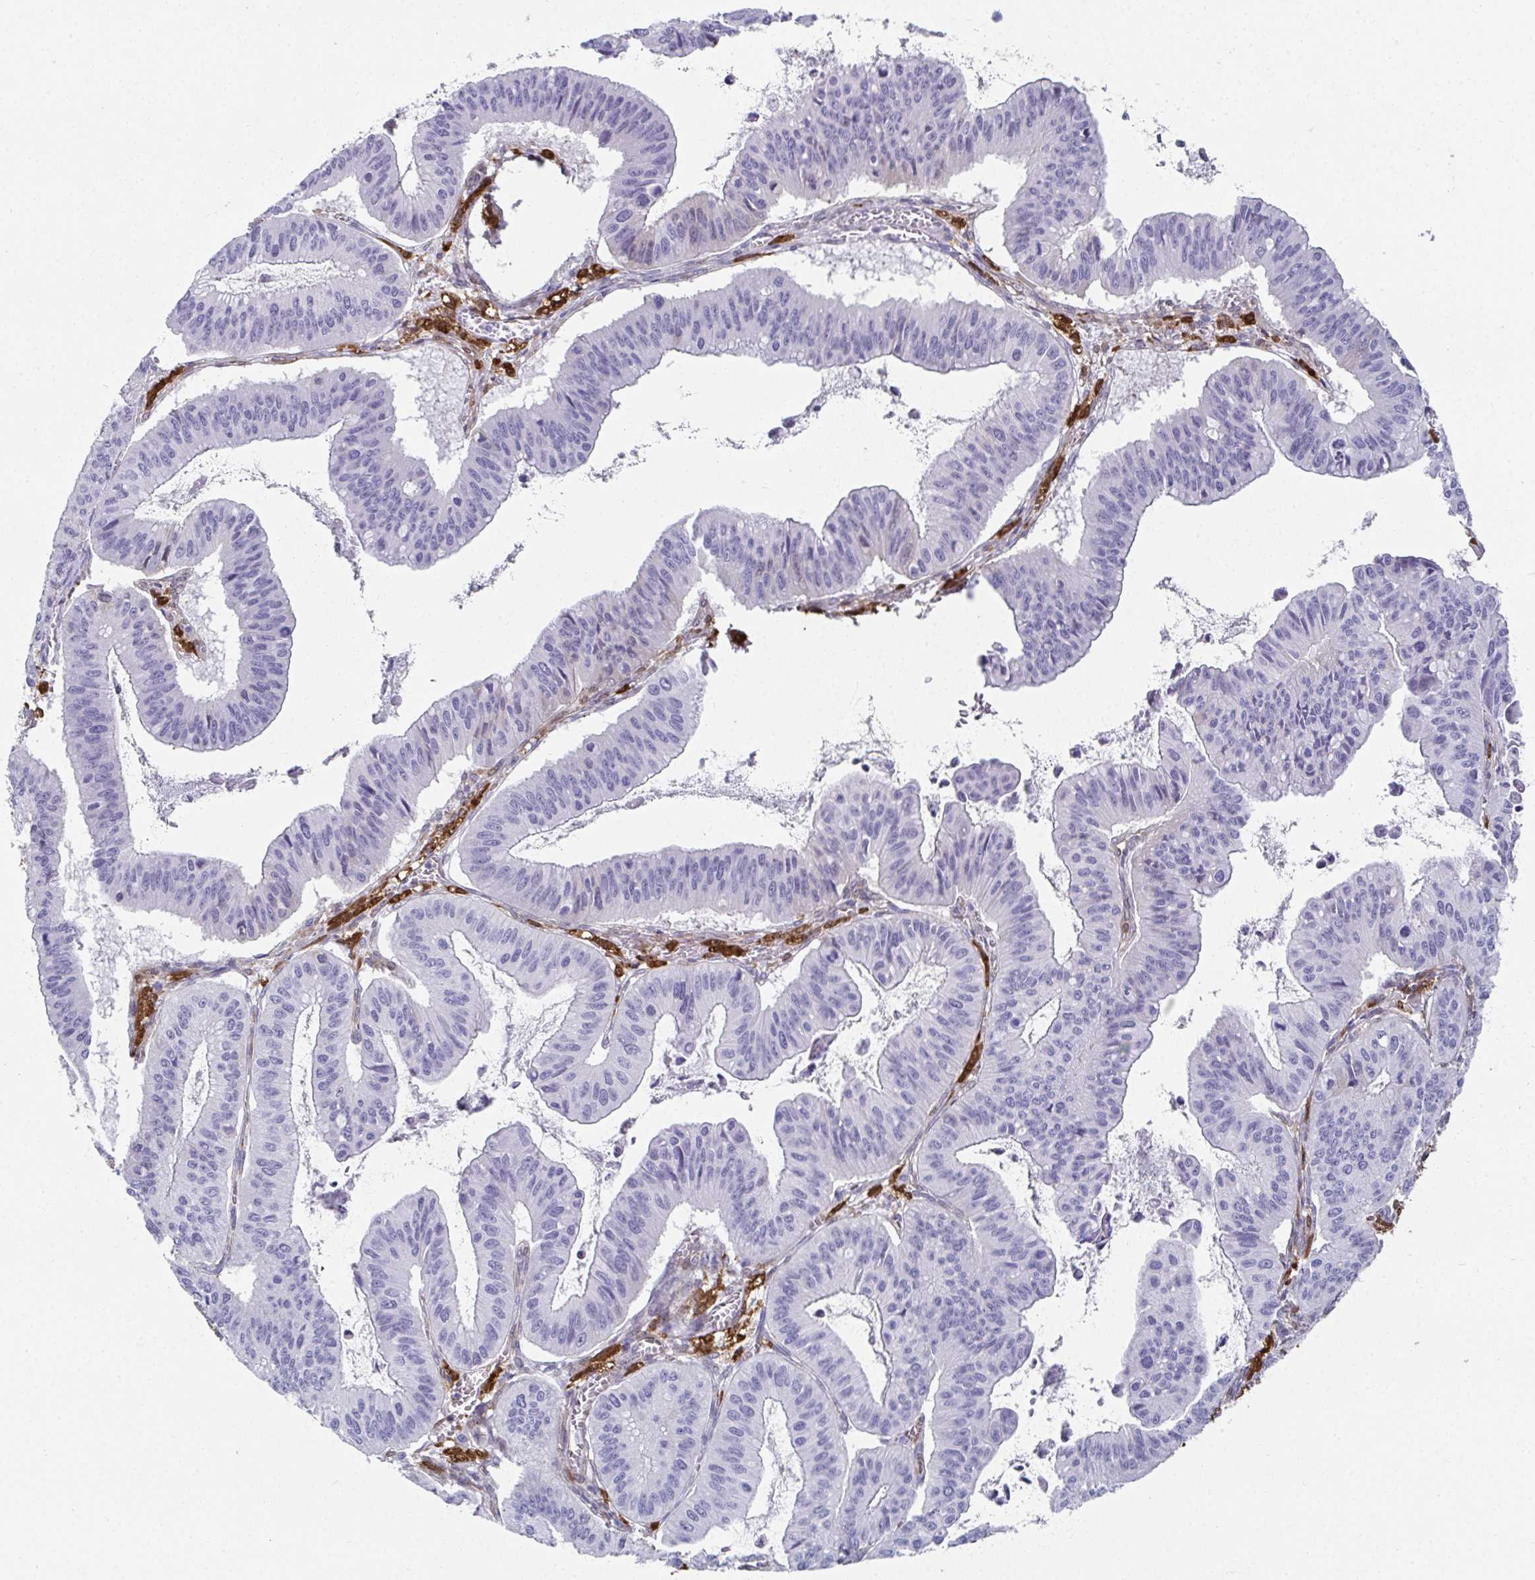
{"staining": {"intensity": "negative", "quantity": "none", "location": "none"}, "tissue": "ovarian cancer", "cell_type": "Tumor cells", "image_type": "cancer", "snomed": [{"axis": "morphology", "description": "Cystadenocarcinoma, mucinous, NOS"}, {"axis": "topography", "description": "Ovary"}], "caption": "This histopathology image is of ovarian mucinous cystadenocarcinoma stained with IHC to label a protein in brown with the nuclei are counter-stained blue. There is no staining in tumor cells.", "gene": "RBP1", "patient": {"sex": "female", "age": 72}}